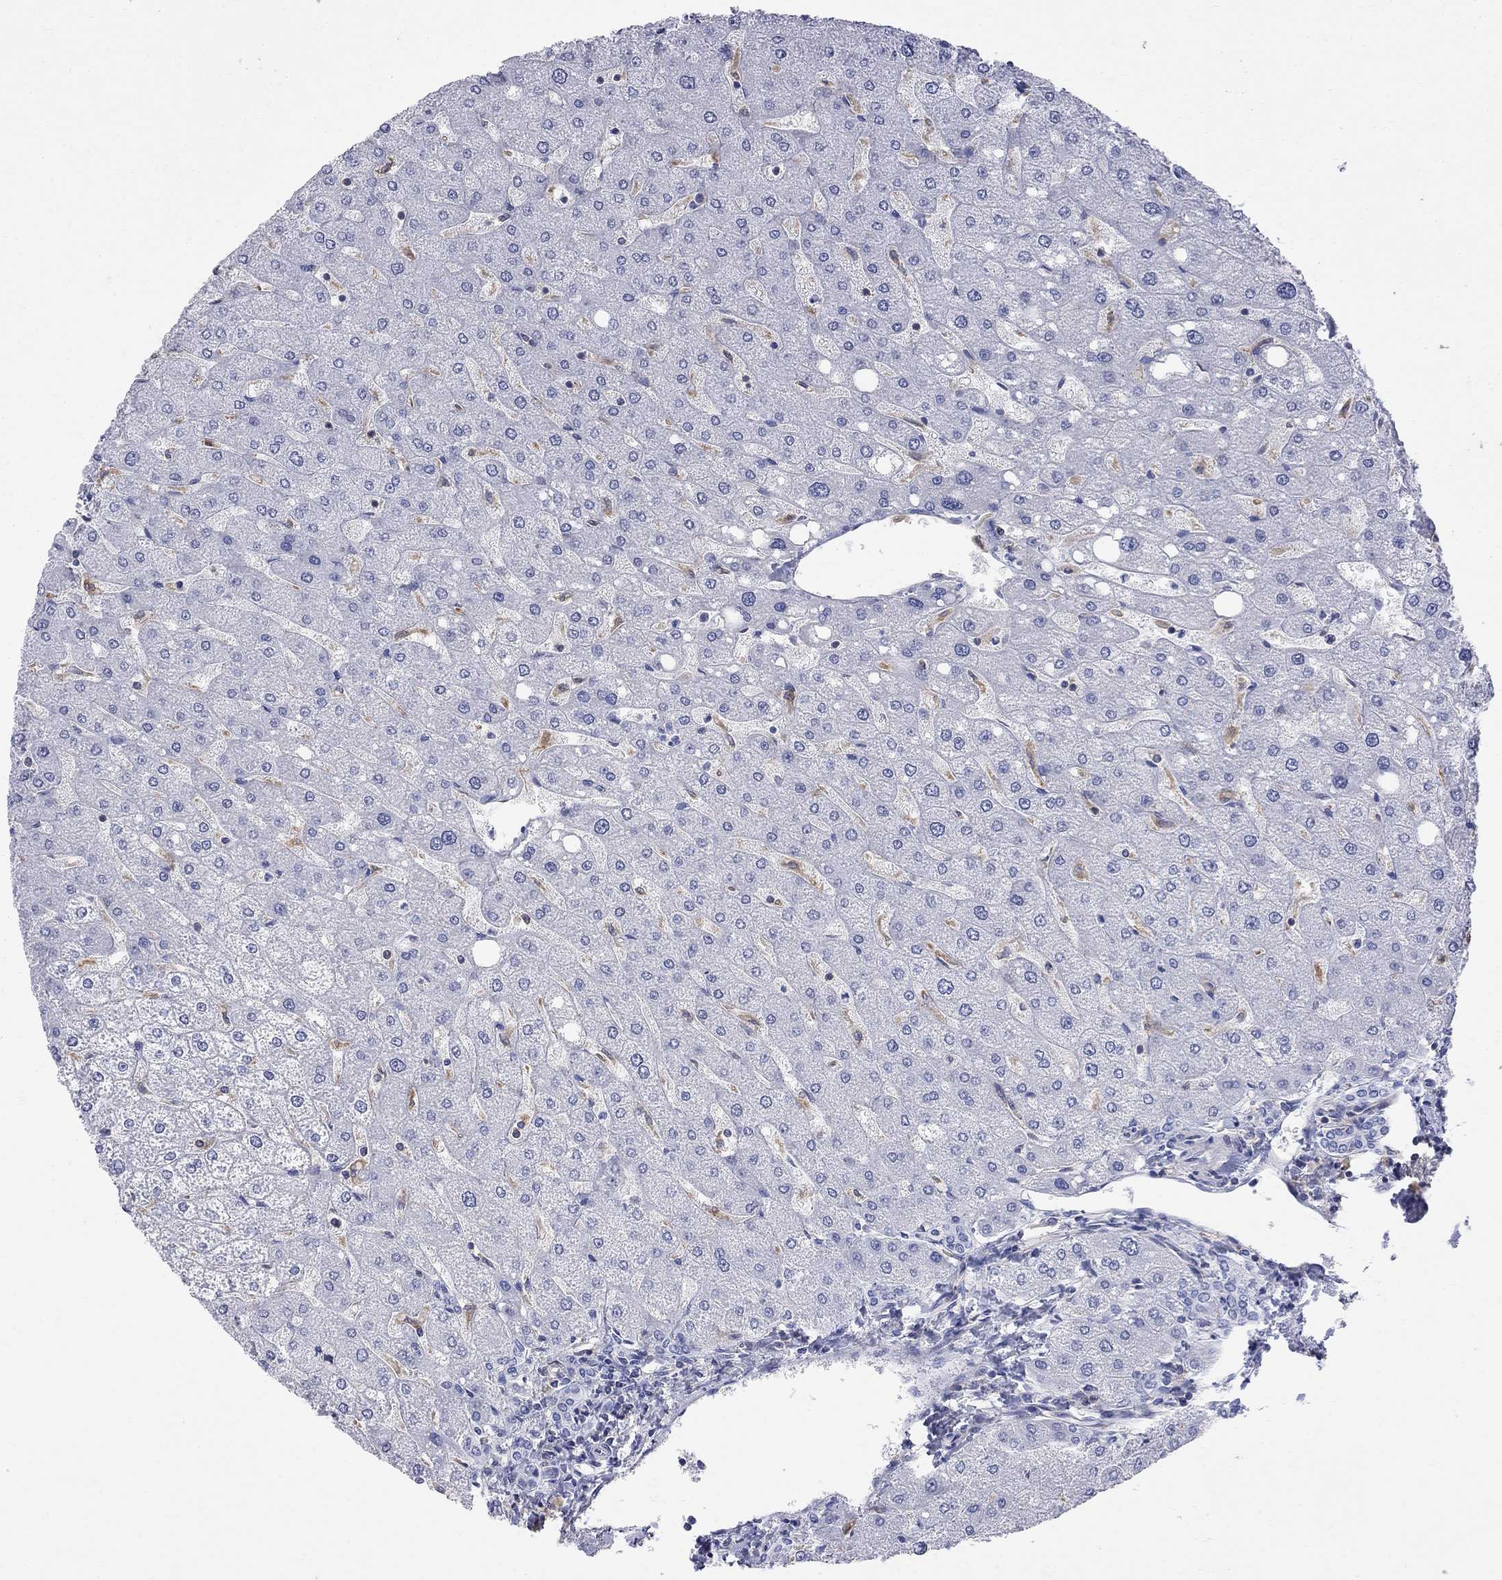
{"staining": {"intensity": "negative", "quantity": "none", "location": "none"}, "tissue": "liver", "cell_type": "Cholangiocytes", "image_type": "normal", "snomed": [{"axis": "morphology", "description": "Normal tissue, NOS"}, {"axis": "topography", "description": "Liver"}], "caption": "Cholangiocytes show no significant staining in benign liver.", "gene": "ABI3", "patient": {"sex": "male", "age": 67}}